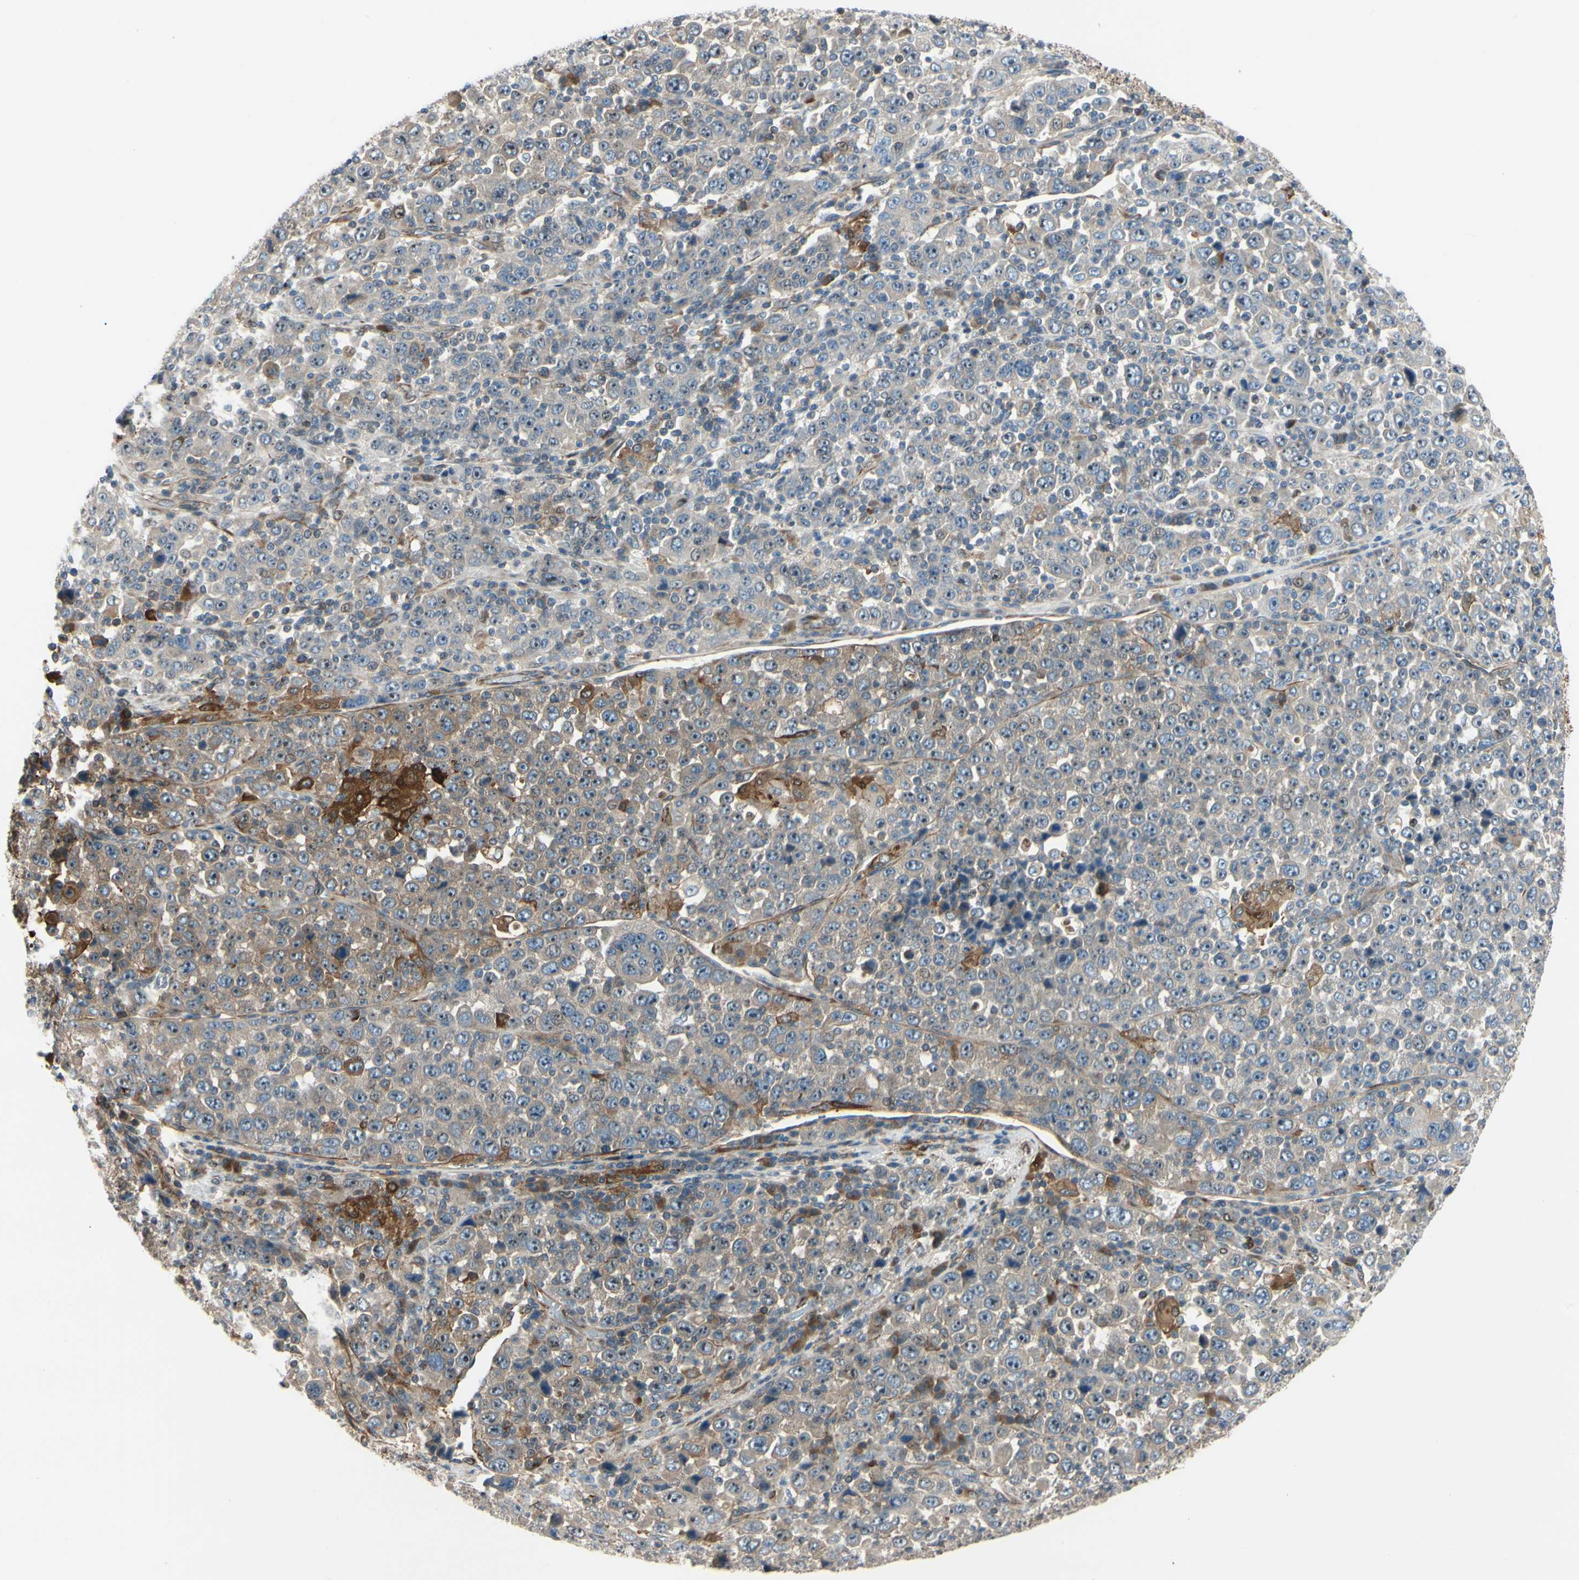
{"staining": {"intensity": "strong", "quantity": "<25%", "location": "cytoplasmic/membranous"}, "tissue": "stomach cancer", "cell_type": "Tumor cells", "image_type": "cancer", "snomed": [{"axis": "morphology", "description": "Normal tissue, NOS"}, {"axis": "morphology", "description": "Adenocarcinoma, NOS"}, {"axis": "topography", "description": "Stomach, upper"}, {"axis": "topography", "description": "Stomach"}], "caption": "This micrograph displays immunohistochemistry (IHC) staining of human stomach cancer (adenocarcinoma), with medium strong cytoplasmic/membranous positivity in approximately <25% of tumor cells.", "gene": "FTH1", "patient": {"sex": "male", "age": 59}}